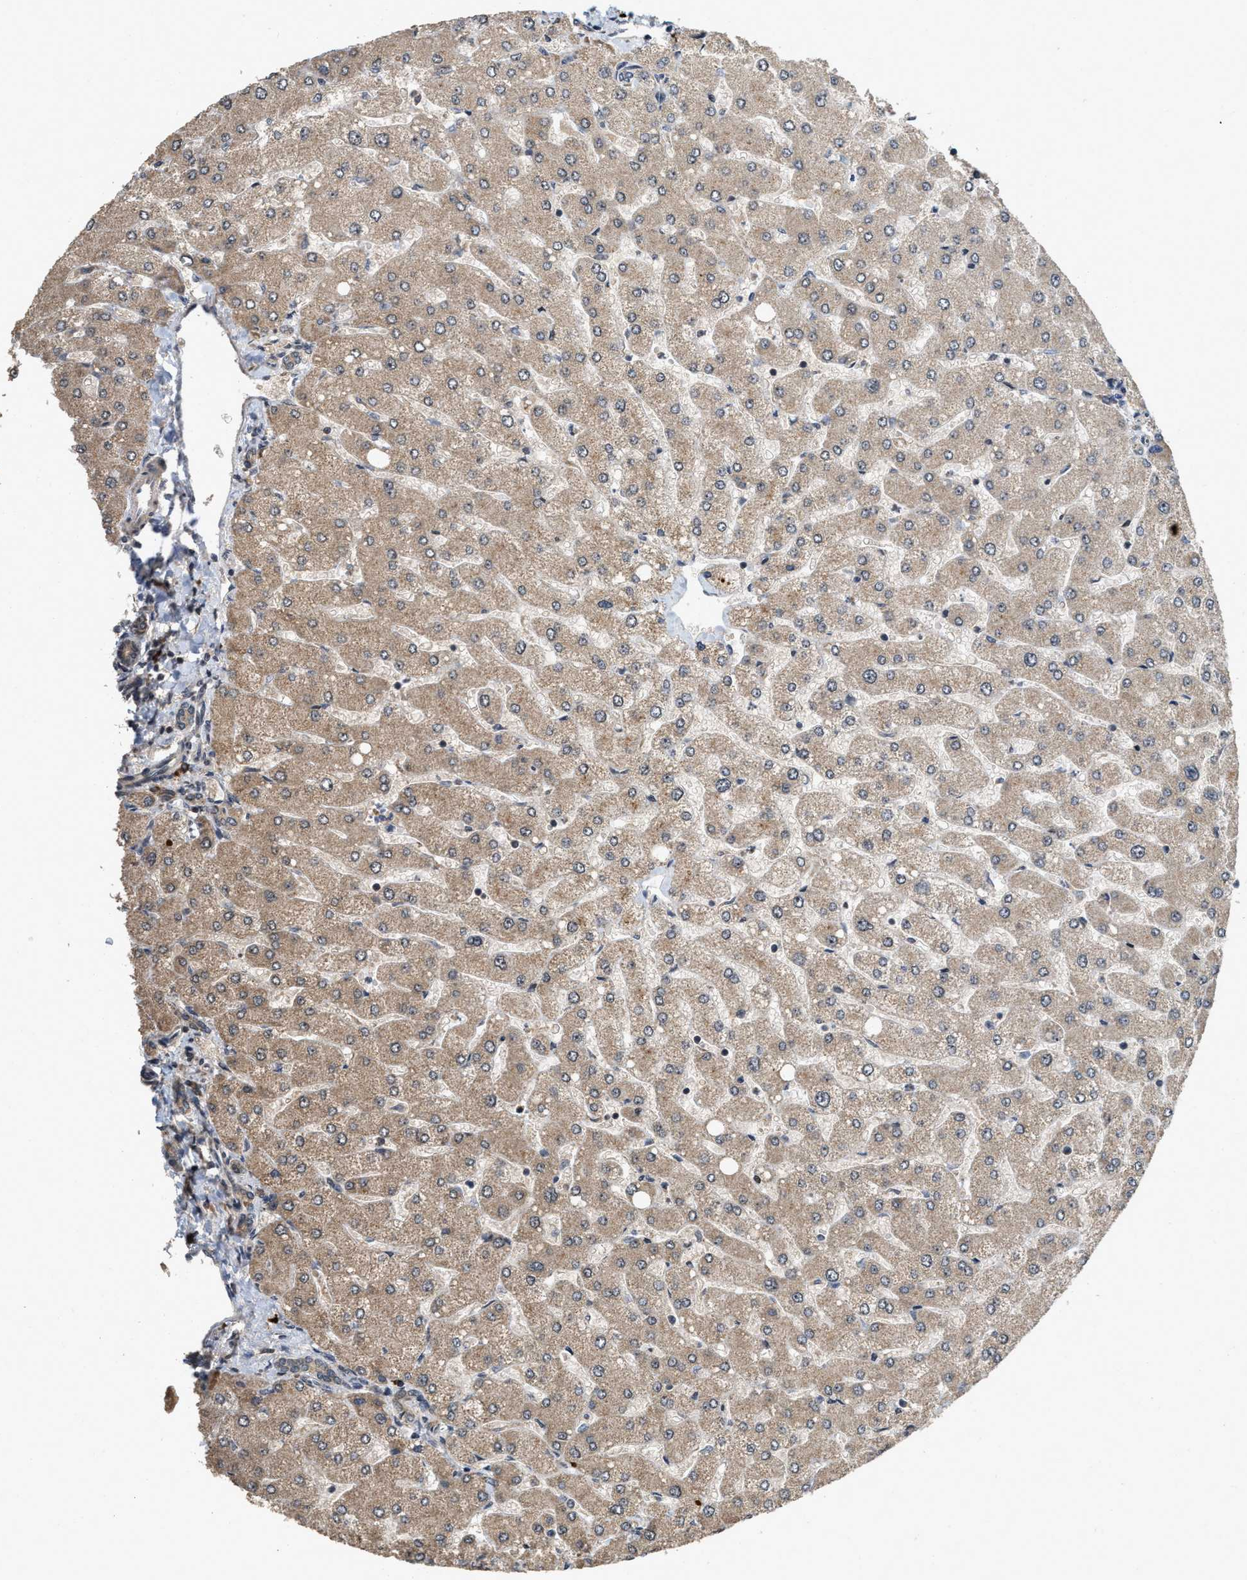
{"staining": {"intensity": "weak", "quantity": ">75%", "location": "cytoplasmic/membranous"}, "tissue": "liver", "cell_type": "Cholangiocytes", "image_type": "normal", "snomed": [{"axis": "morphology", "description": "Normal tissue, NOS"}, {"axis": "topography", "description": "Liver"}], "caption": "Weak cytoplasmic/membranous protein staining is identified in about >75% of cholangiocytes in liver.", "gene": "ELP2", "patient": {"sex": "male", "age": 55}}